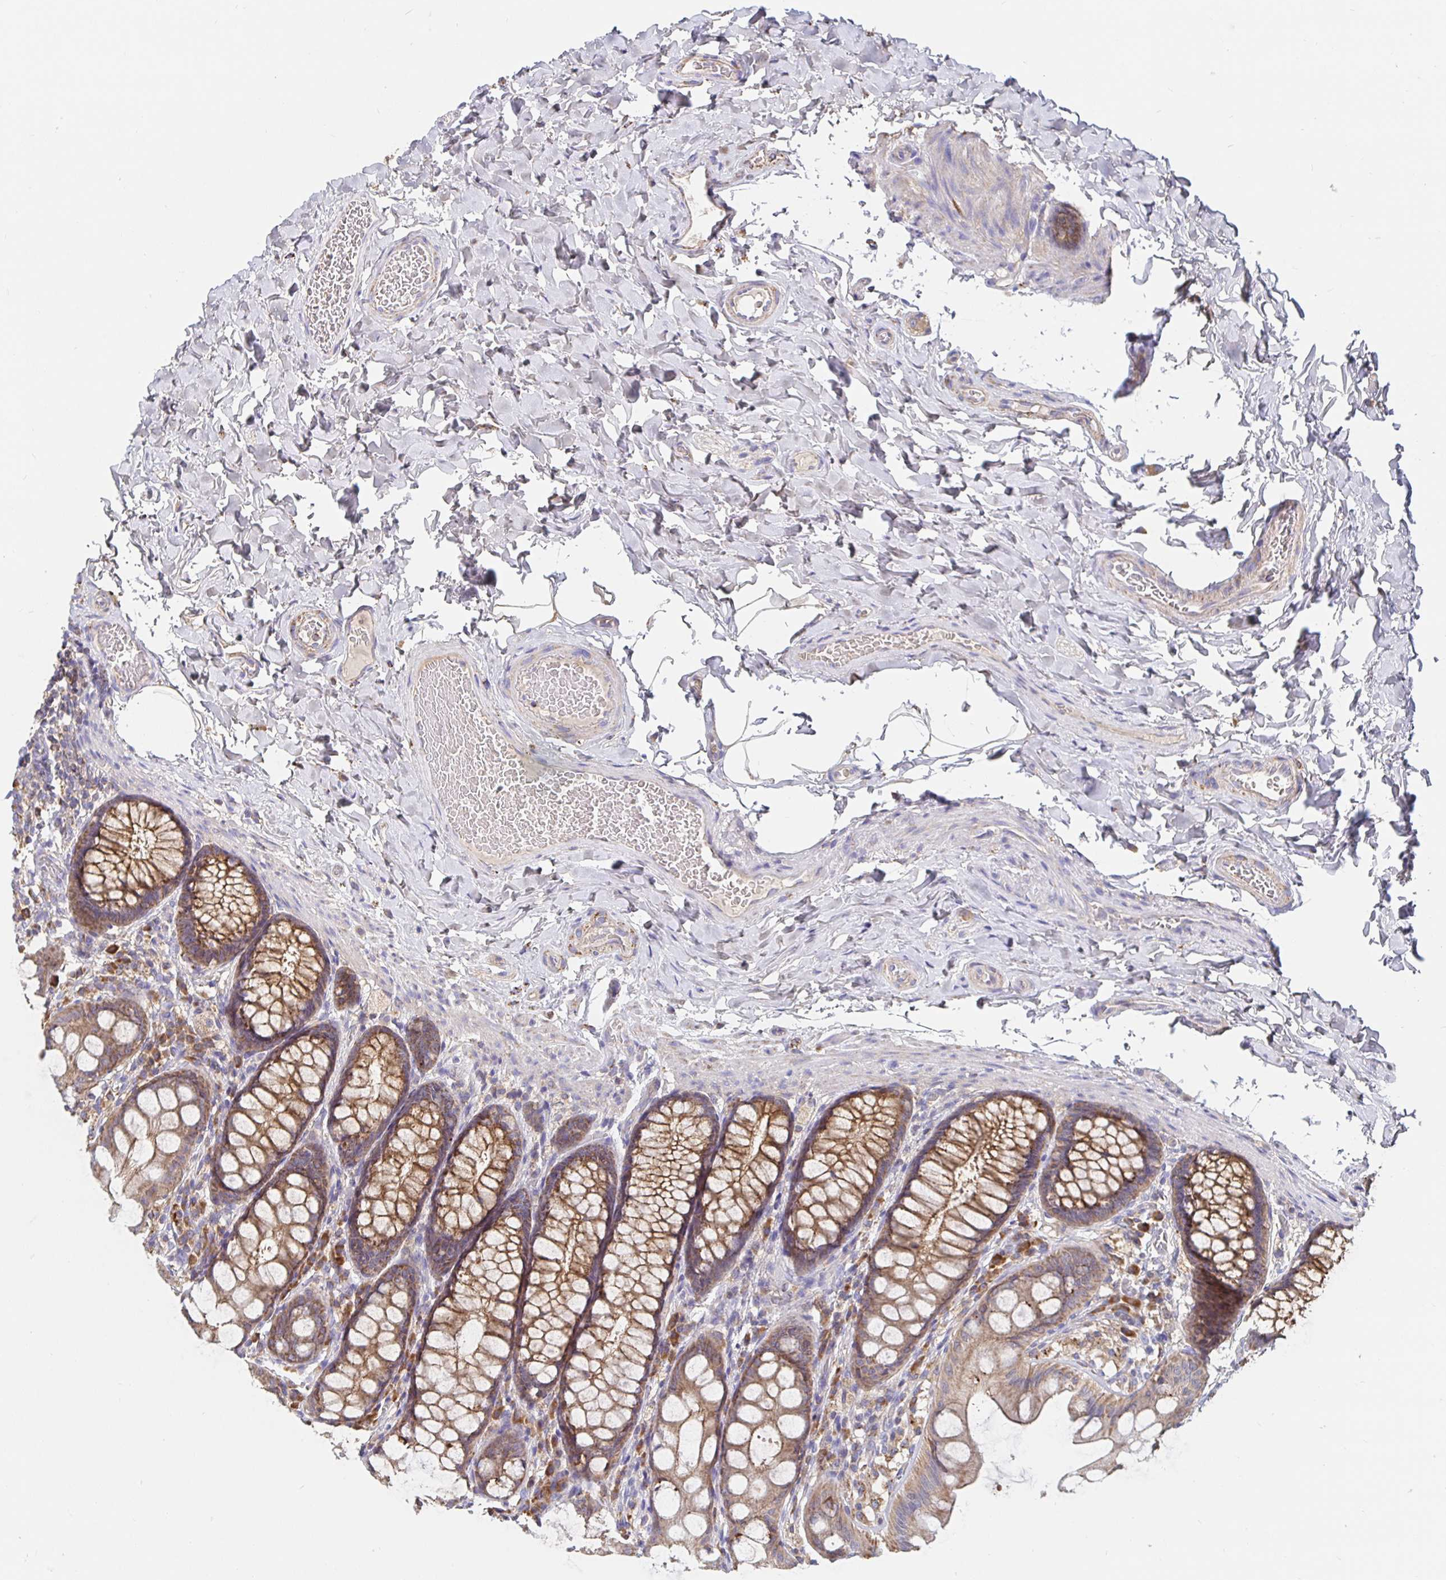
{"staining": {"intensity": "weak", "quantity": ">75%", "location": "cytoplasmic/membranous"}, "tissue": "colon", "cell_type": "Endothelial cells", "image_type": "normal", "snomed": [{"axis": "morphology", "description": "Normal tissue, NOS"}, {"axis": "topography", "description": "Colon"}], "caption": "A micrograph of colon stained for a protein demonstrates weak cytoplasmic/membranous brown staining in endothelial cells.", "gene": "PRDX3", "patient": {"sex": "male", "age": 47}}